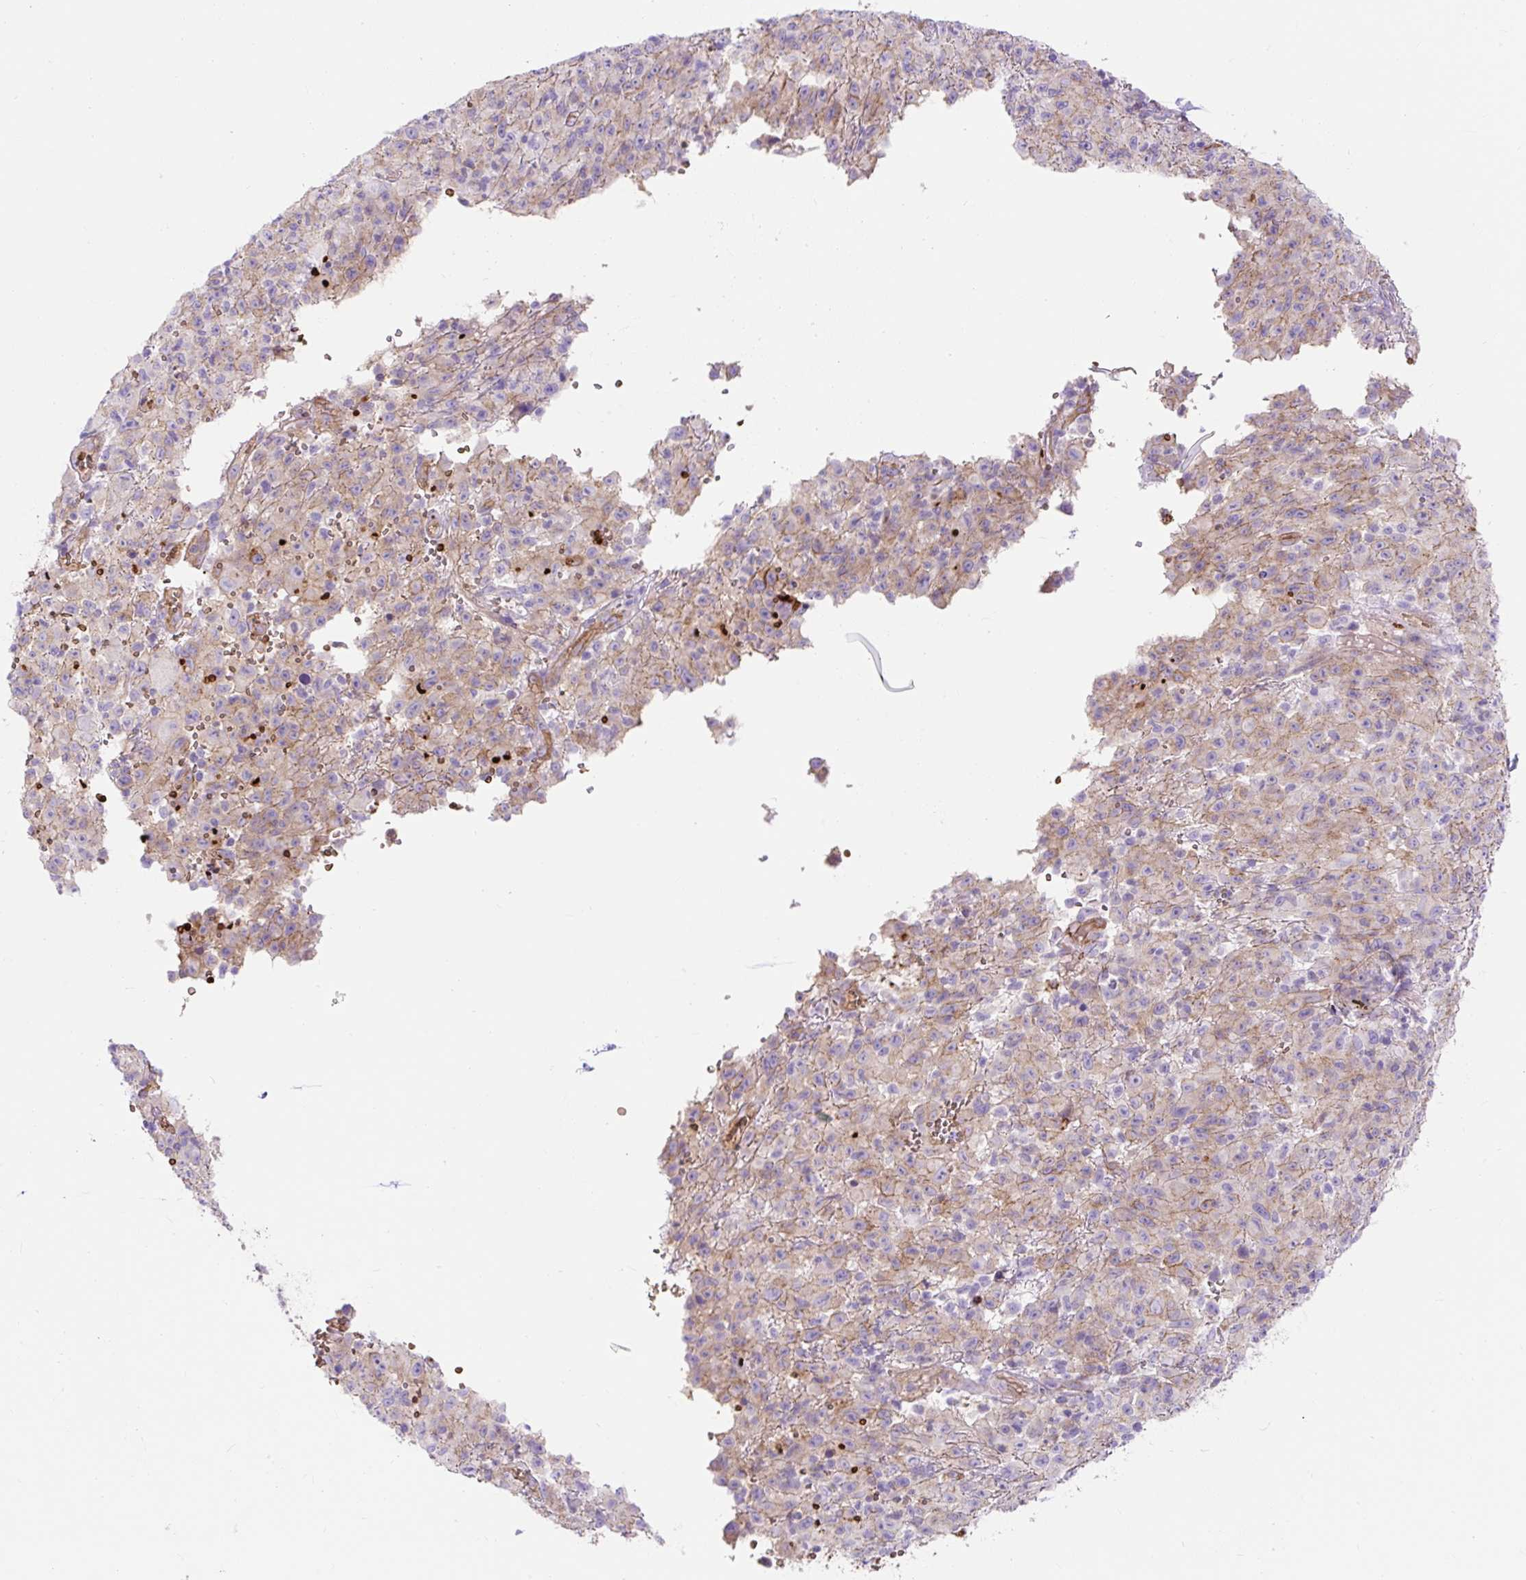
{"staining": {"intensity": "weak", "quantity": "25%-75%", "location": "cytoplasmic/membranous"}, "tissue": "melanoma", "cell_type": "Tumor cells", "image_type": "cancer", "snomed": [{"axis": "morphology", "description": "Malignant melanoma, NOS"}, {"axis": "topography", "description": "Skin"}], "caption": "Brown immunohistochemical staining in malignant melanoma shows weak cytoplasmic/membranous positivity in approximately 25%-75% of tumor cells.", "gene": "HIP1R", "patient": {"sex": "male", "age": 46}}